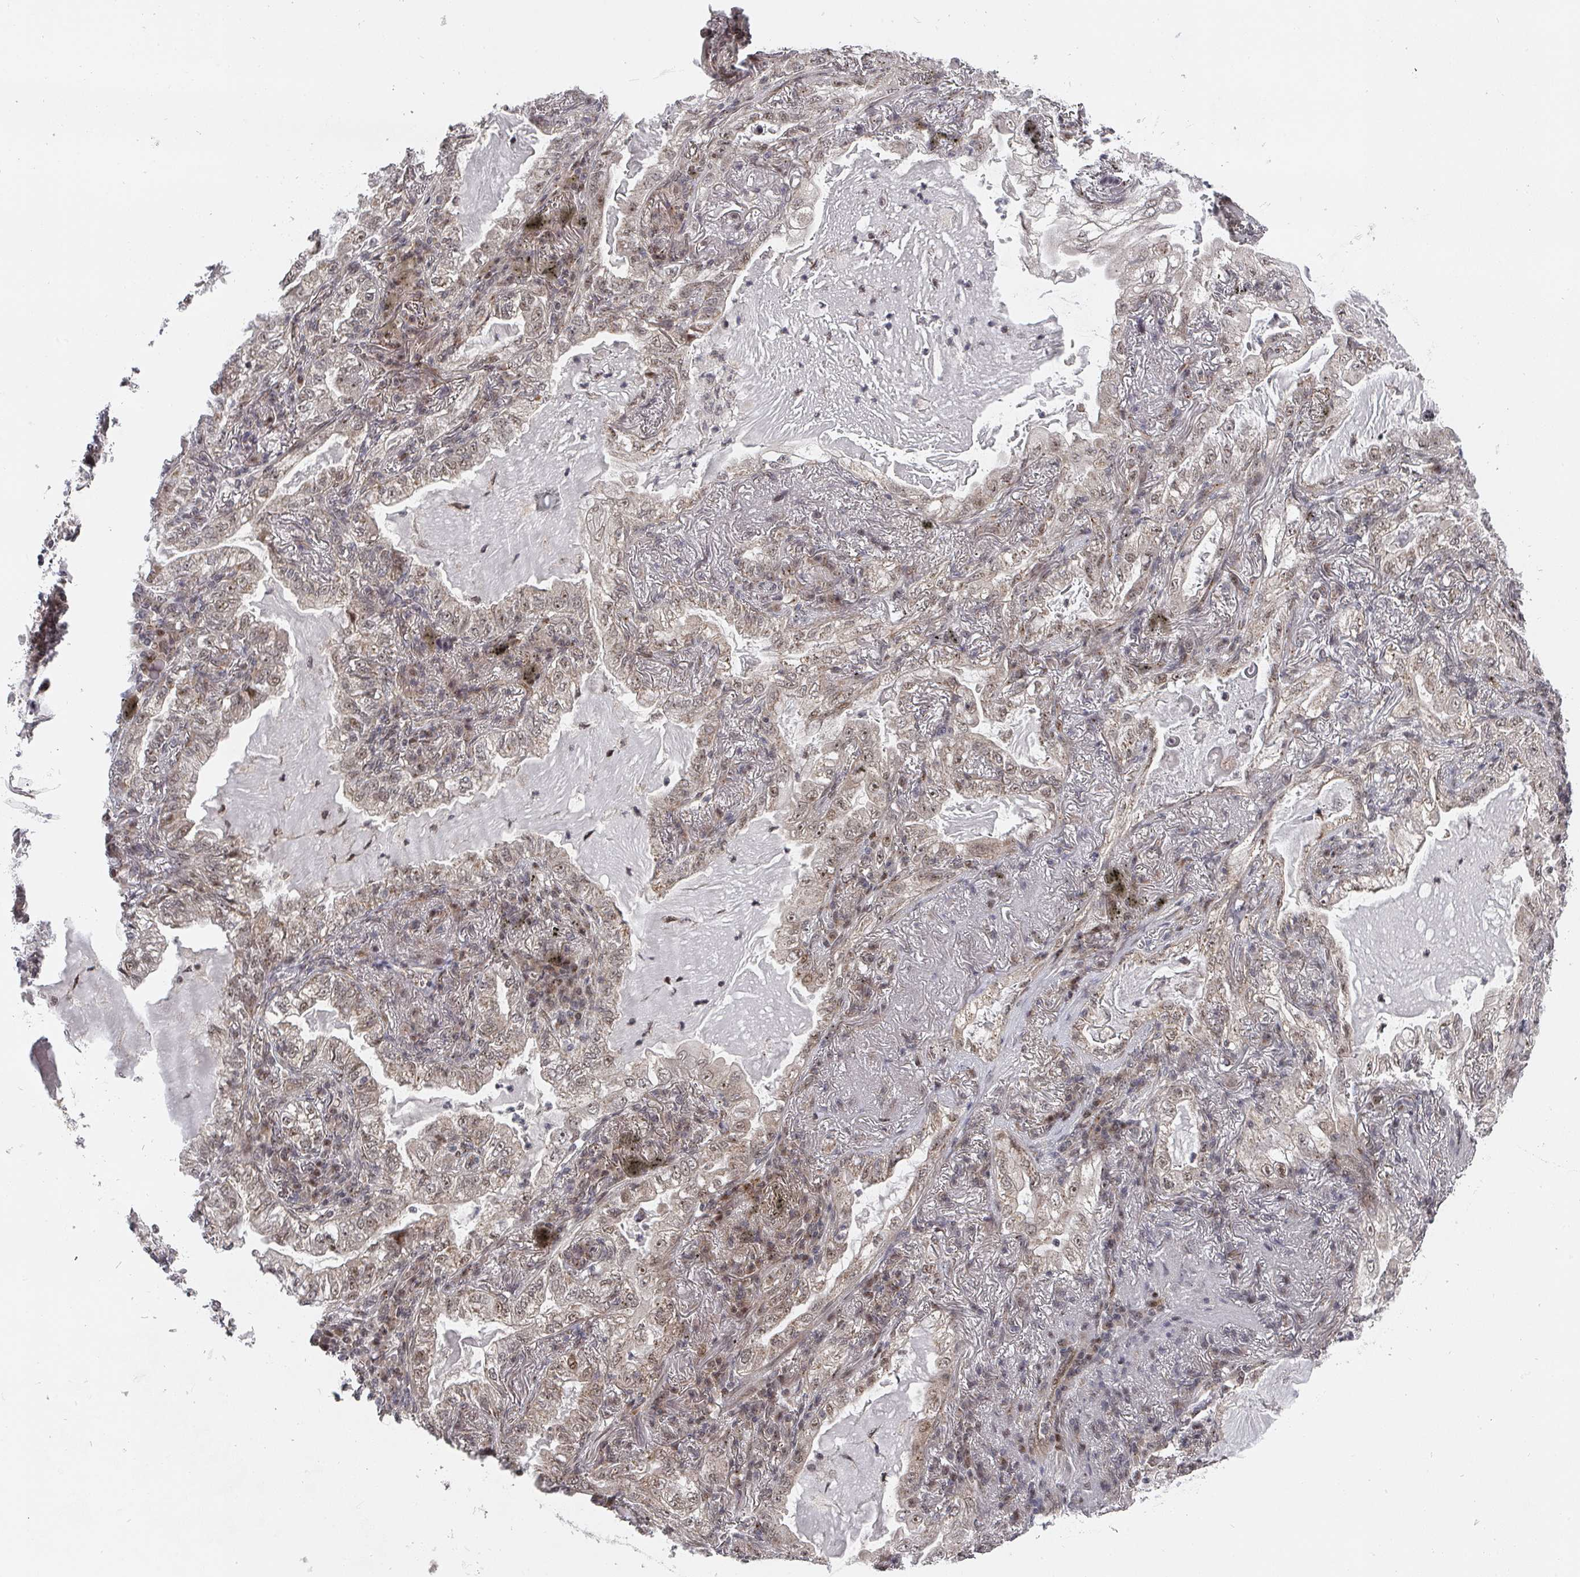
{"staining": {"intensity": "moderate", "quantity": ">75%", "location": "cytoplasmic/membranous,nuclear"}, "tissue": "lung cancer", "cell_type": "Tumor cells", "image_type": "cancer", "snomed": [{"axis": "morphology", "description": "Adenocarcinoma, NOS"}, {"axis": "topography", "description": "Lung"}], "caption": "There is medium levels of moderate cytoplasmic/membranous and nuclear staining in tumor cells of lung adenocarcinoma, as demonstrated by immunohistochemical staining (brown color).", "gene": "KIF1C", "patient": {"sex": "female", "age": 73}}